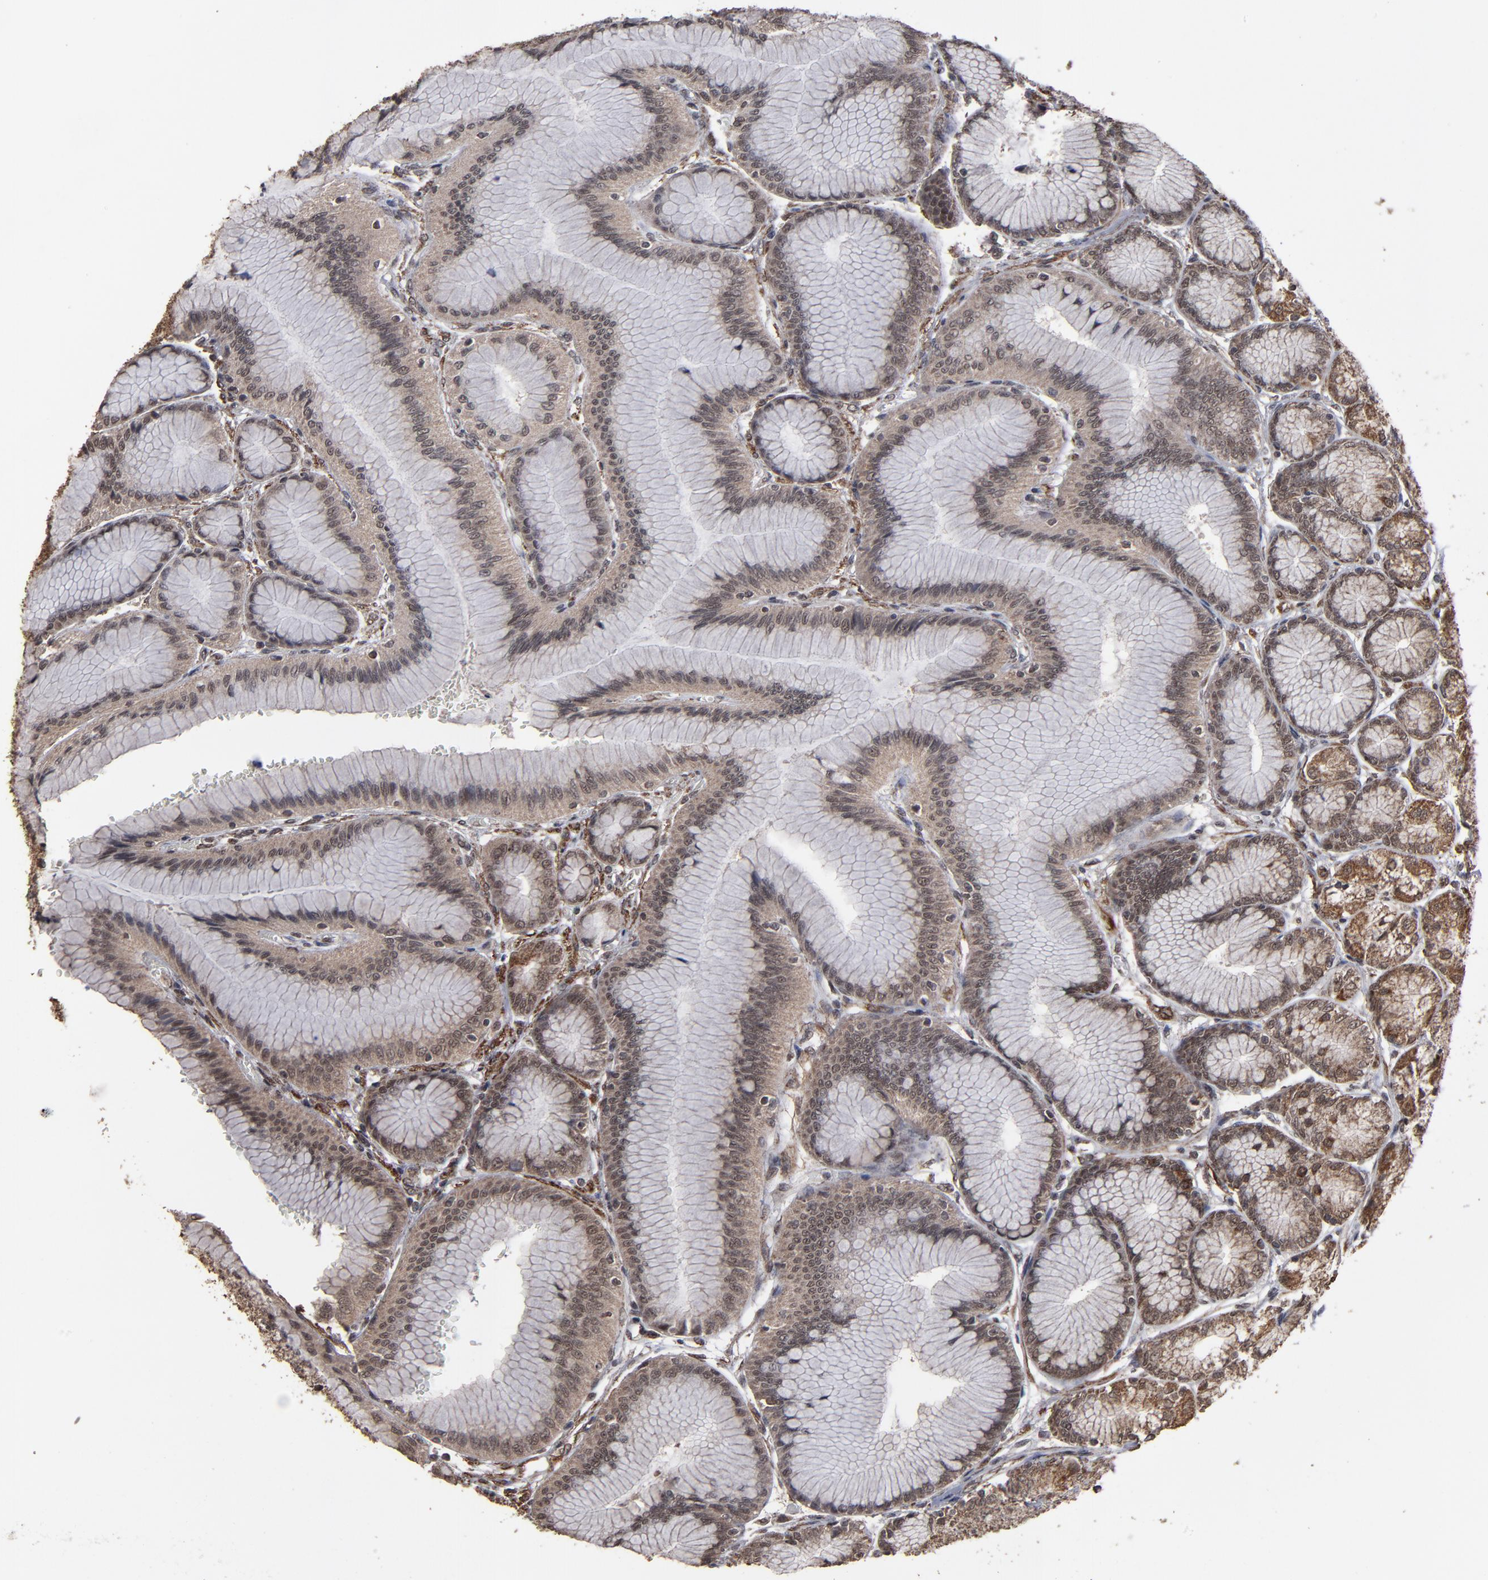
{"staining": {"intensity": "strong", "quantity": ">75%", "location": "cytoplasmic/membranous"}, "tissue": "stomach", "cell_type": "Glandular cells", "image_type": "normal", "snomed": [{"axis": "morphology", "description": "Normal tissue, NOS"}, {"axis": "morphology", "description": "Adenocarcinoma, NOS"}, {"axis": "topography", "description": "Stomach"}, {"axis": "topography", "description": "Stomach, lower"}], "caption": "IHC micrograph of unremarkable stomach: human stomach stained using immunohistochemistry (IHC) exhibits high levels of strong protein expression localized specifically in the cytoplasmic/membranous of glandular cells, appearing as a cytoplasmic/membranous brown color.", "gene": "BNIP3", "patient": {"sex": "female", "age": 65}}